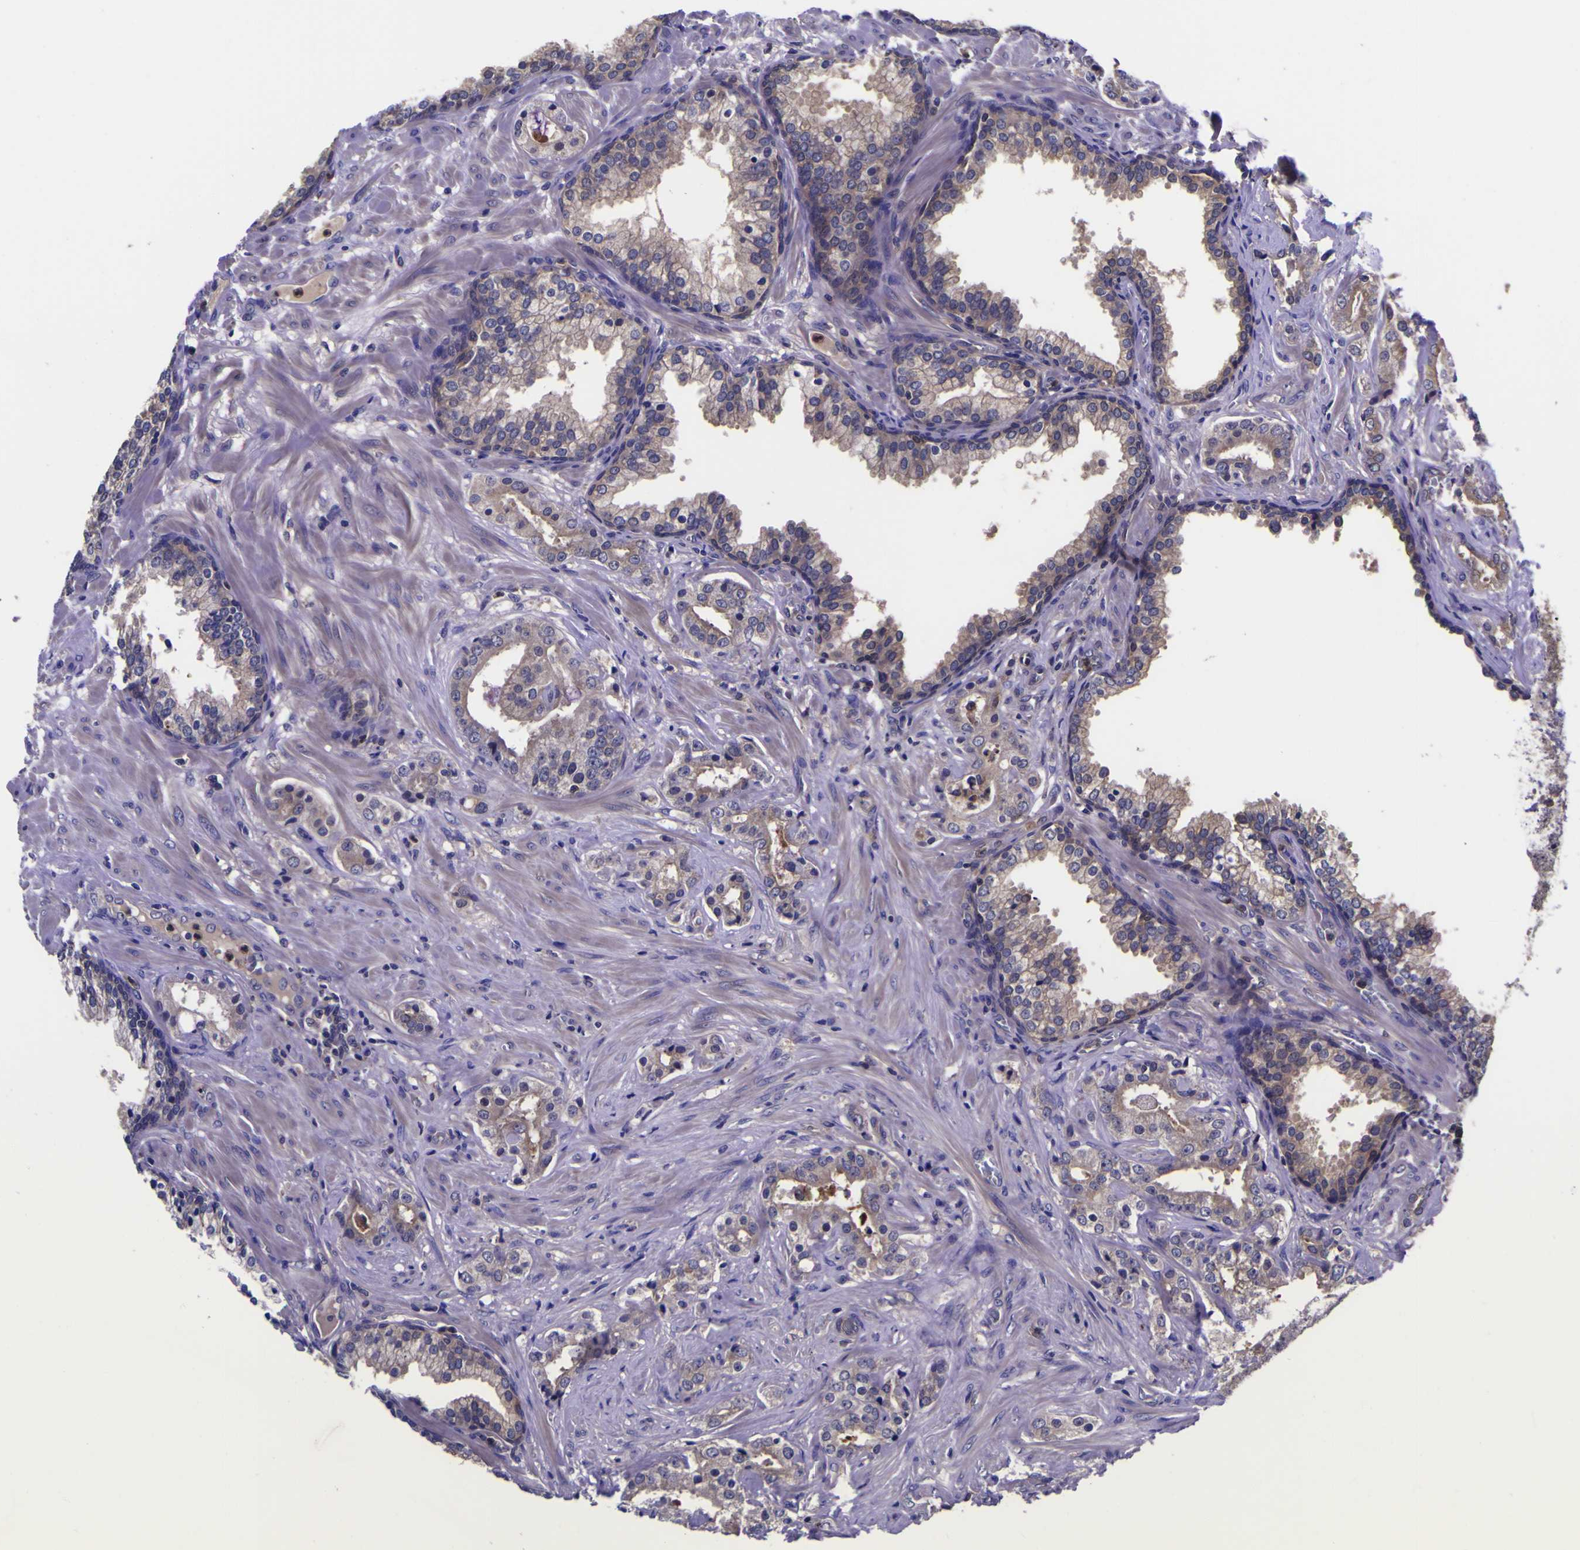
{"staining": {"intensity": "moderate", "quantity": ">75%", "location": "cytoplasmic/membranous"}, "tissue": "prostate cancer", "cell_type": "Tumor cells", "image_type": "cancer", "snomed": [{"axis": "morphology", "description": "Adenocarcinoma, Low grade"}, {"axis": "topography", "description": "Prostate"}], "caption": "Immunohistochemistry (IHC) of human prostate adenocarcinoma (low-grade) displays medium levels of moderate cytoplasmic/membranous expression in approximately >75% of tumor cells.", "gene": "MAPK14", "patient": {"sex": "male", "age": 59}}